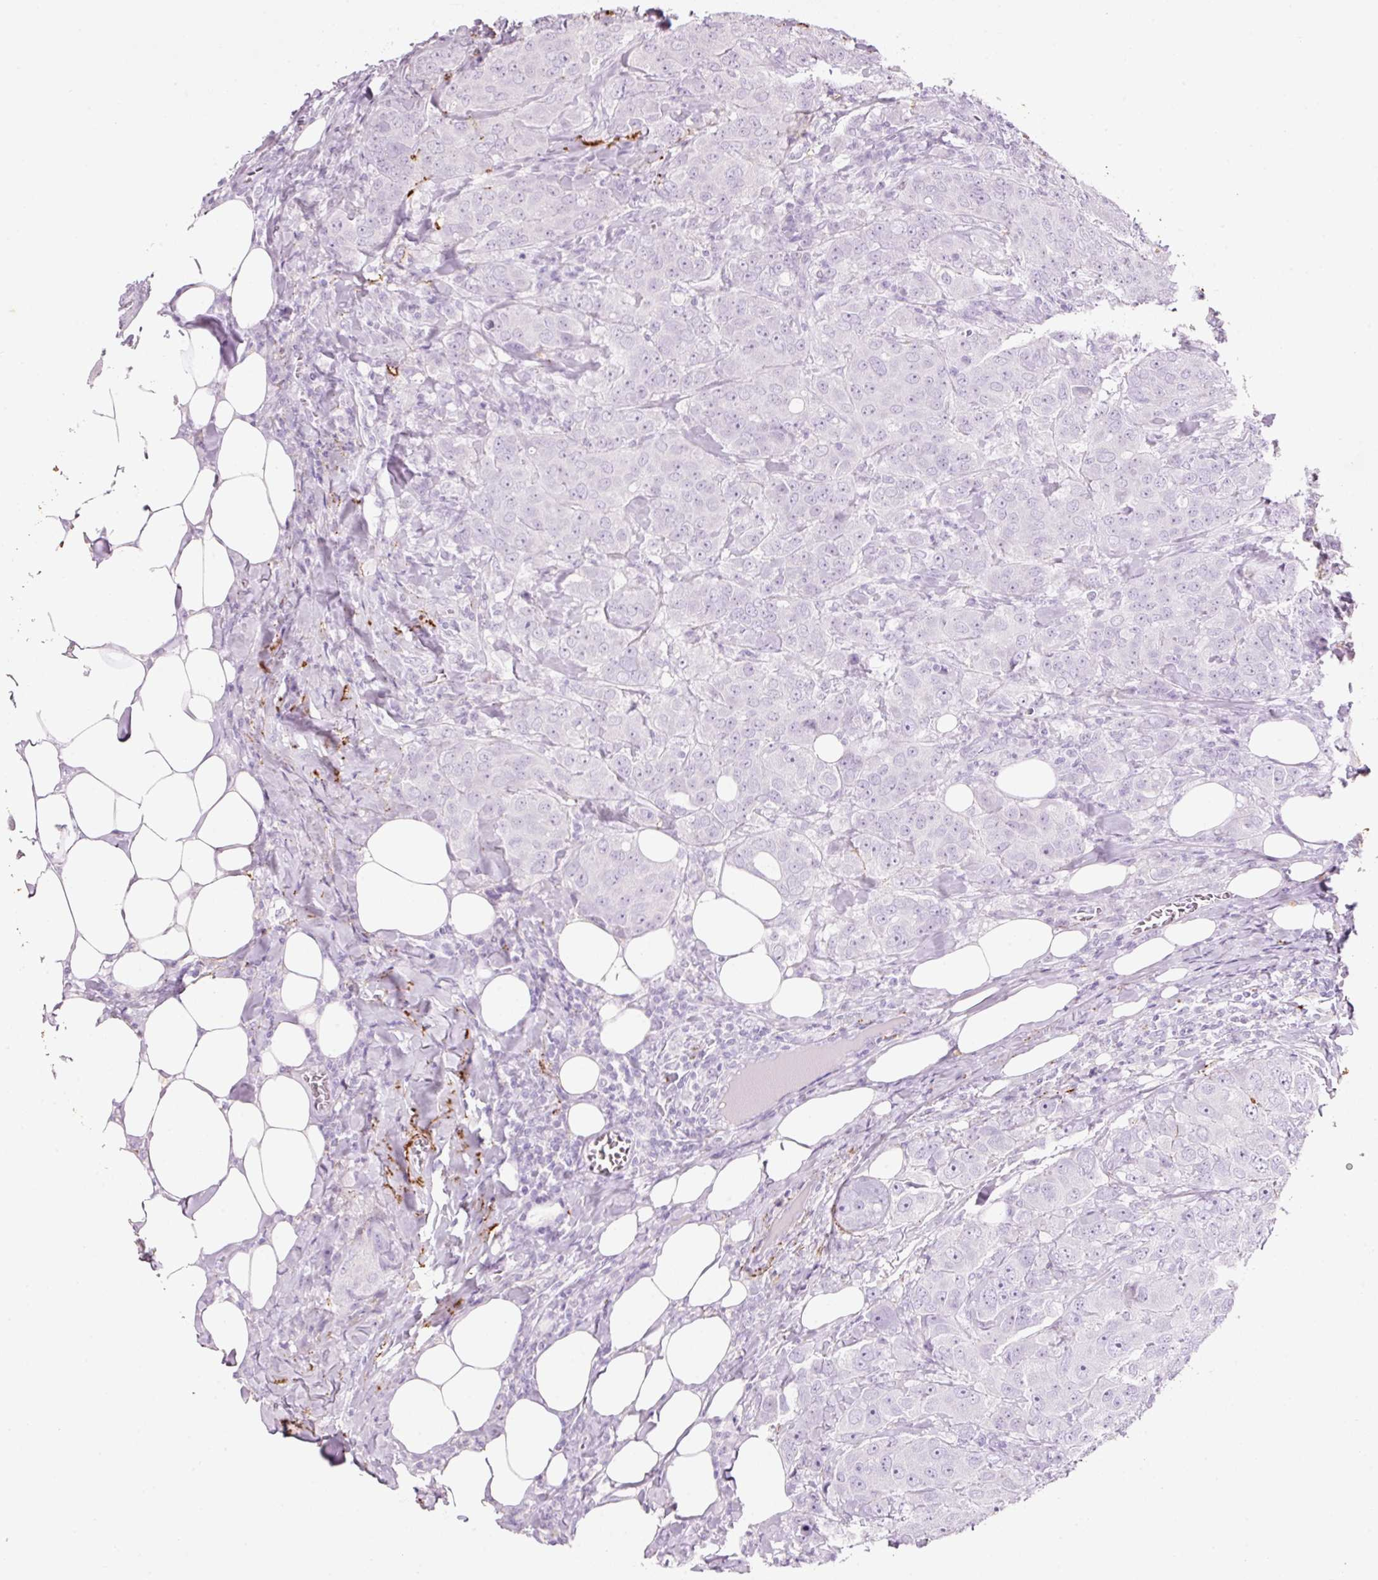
{"staining": {"intensity": "negative", "quantity": "none", "location": "none"}, "tissue": "breast cancer", "cell_type": "Tumor cells", "image_type": "cancer", "snomed": [{"axis": "morphology", "description": "Duct carcinoma"}, {"axis": "topography", "description": "Breast"}], "caption": "This micrograph is of breast cancer (intraductal carcinoma) stained with IHC to label a protein in brown with the nuclei are counter-stained blue. There is no positivity in tumor cells.", "gene": "MFAP4", "patient": {"sex": "female", "age": 43}}